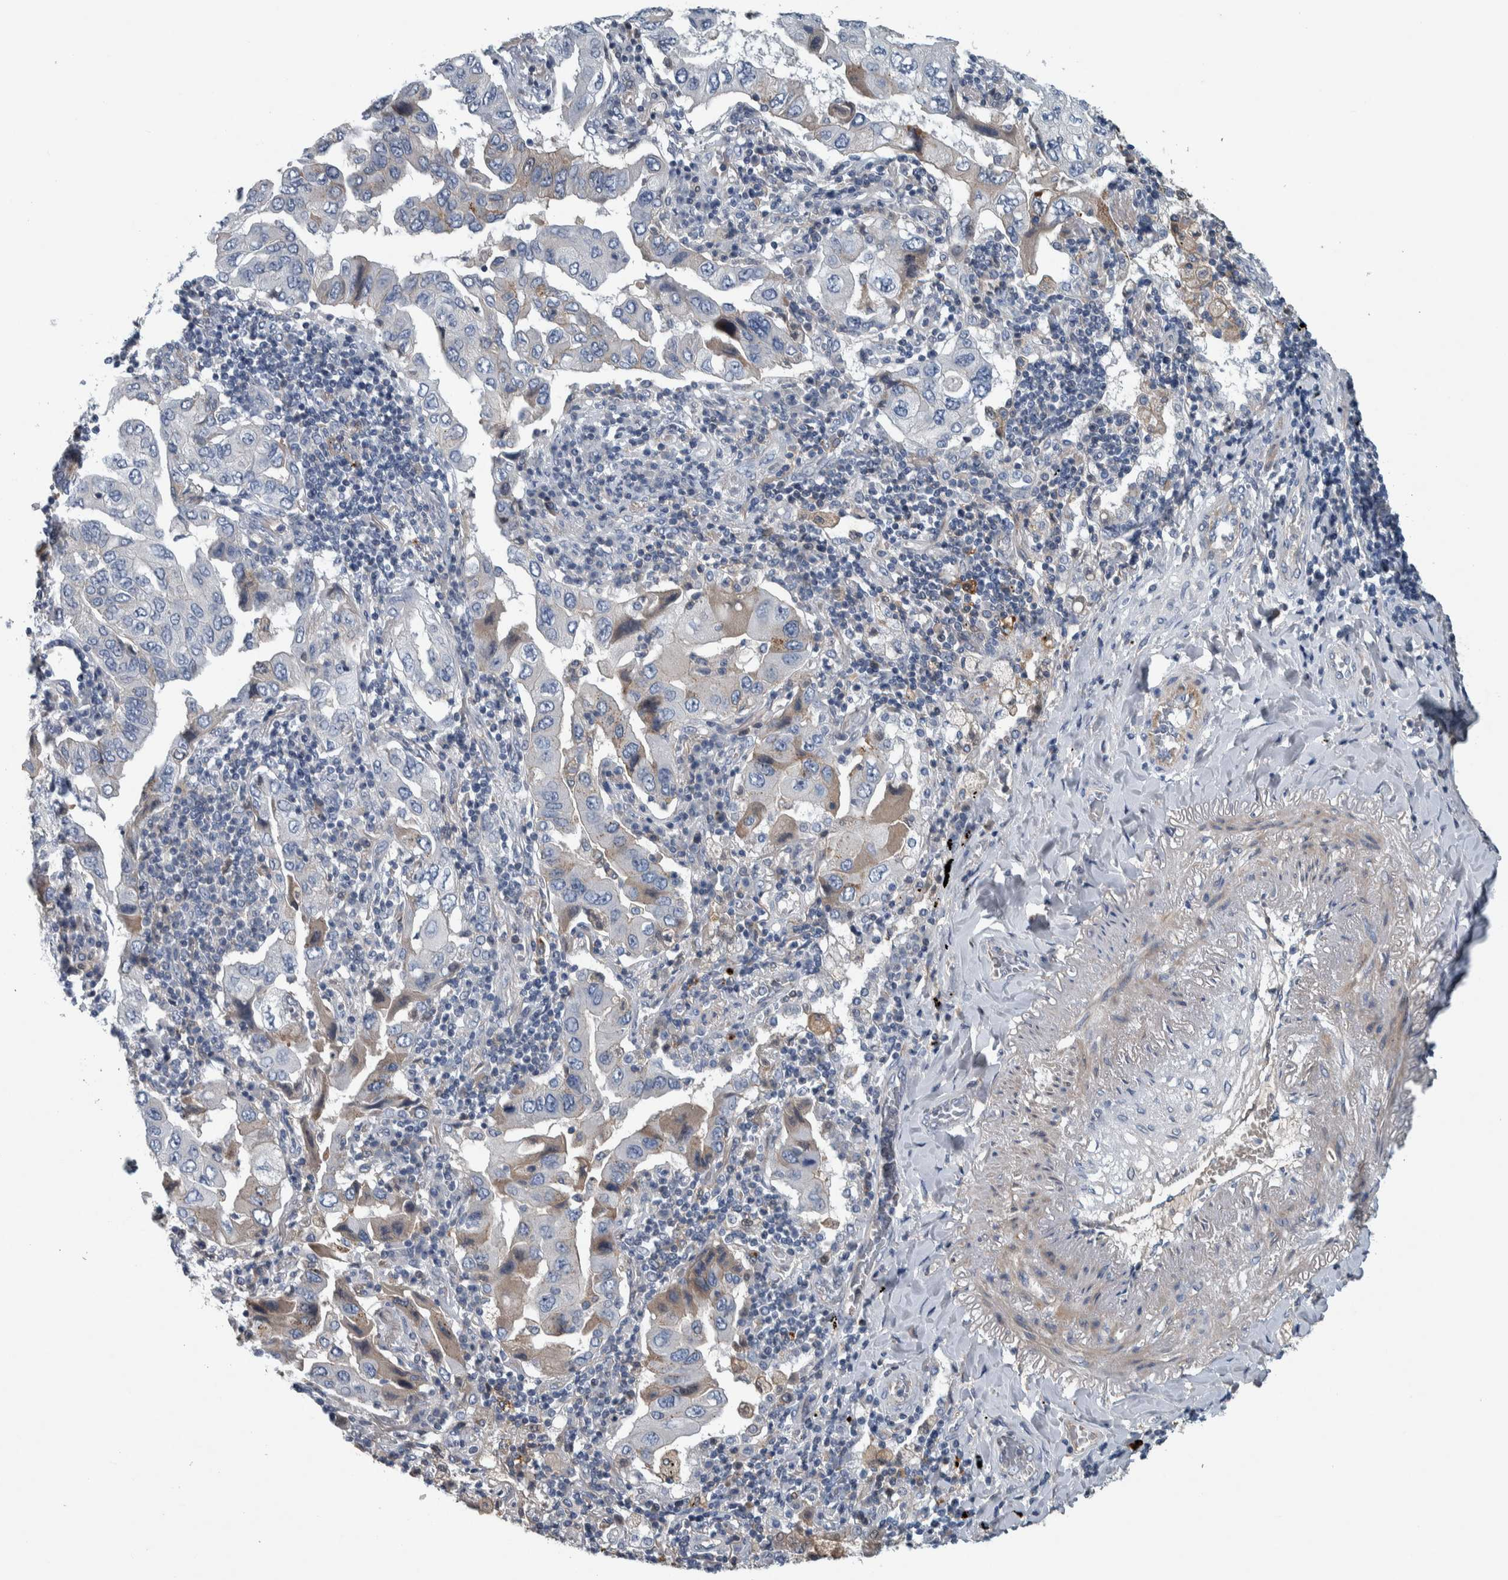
{"staining": {"intensity": "weak", "quantity": "25%-75%", "location": "cytoplasmic/membranous"}, "tissue": "lung cancer", "cell_type": "Tumor cells", "image_type": "cancer", "snomed": [{"axis": "morphology", "description": "Adenocarcinoma, NOS"}, {"axis": "topography", "description": "Lung"}], "caption": "Brown immunohistochemical staining in lung adenocarcinoma exhibits weak cytoplasmic/membranous expression in about 25%-75% of tumor cells. (DAB IHC, brown staining for protein, blue staining for nuclei).", "gene": "SERPINC1", "patient": {"sex": "female", "age": 65}}